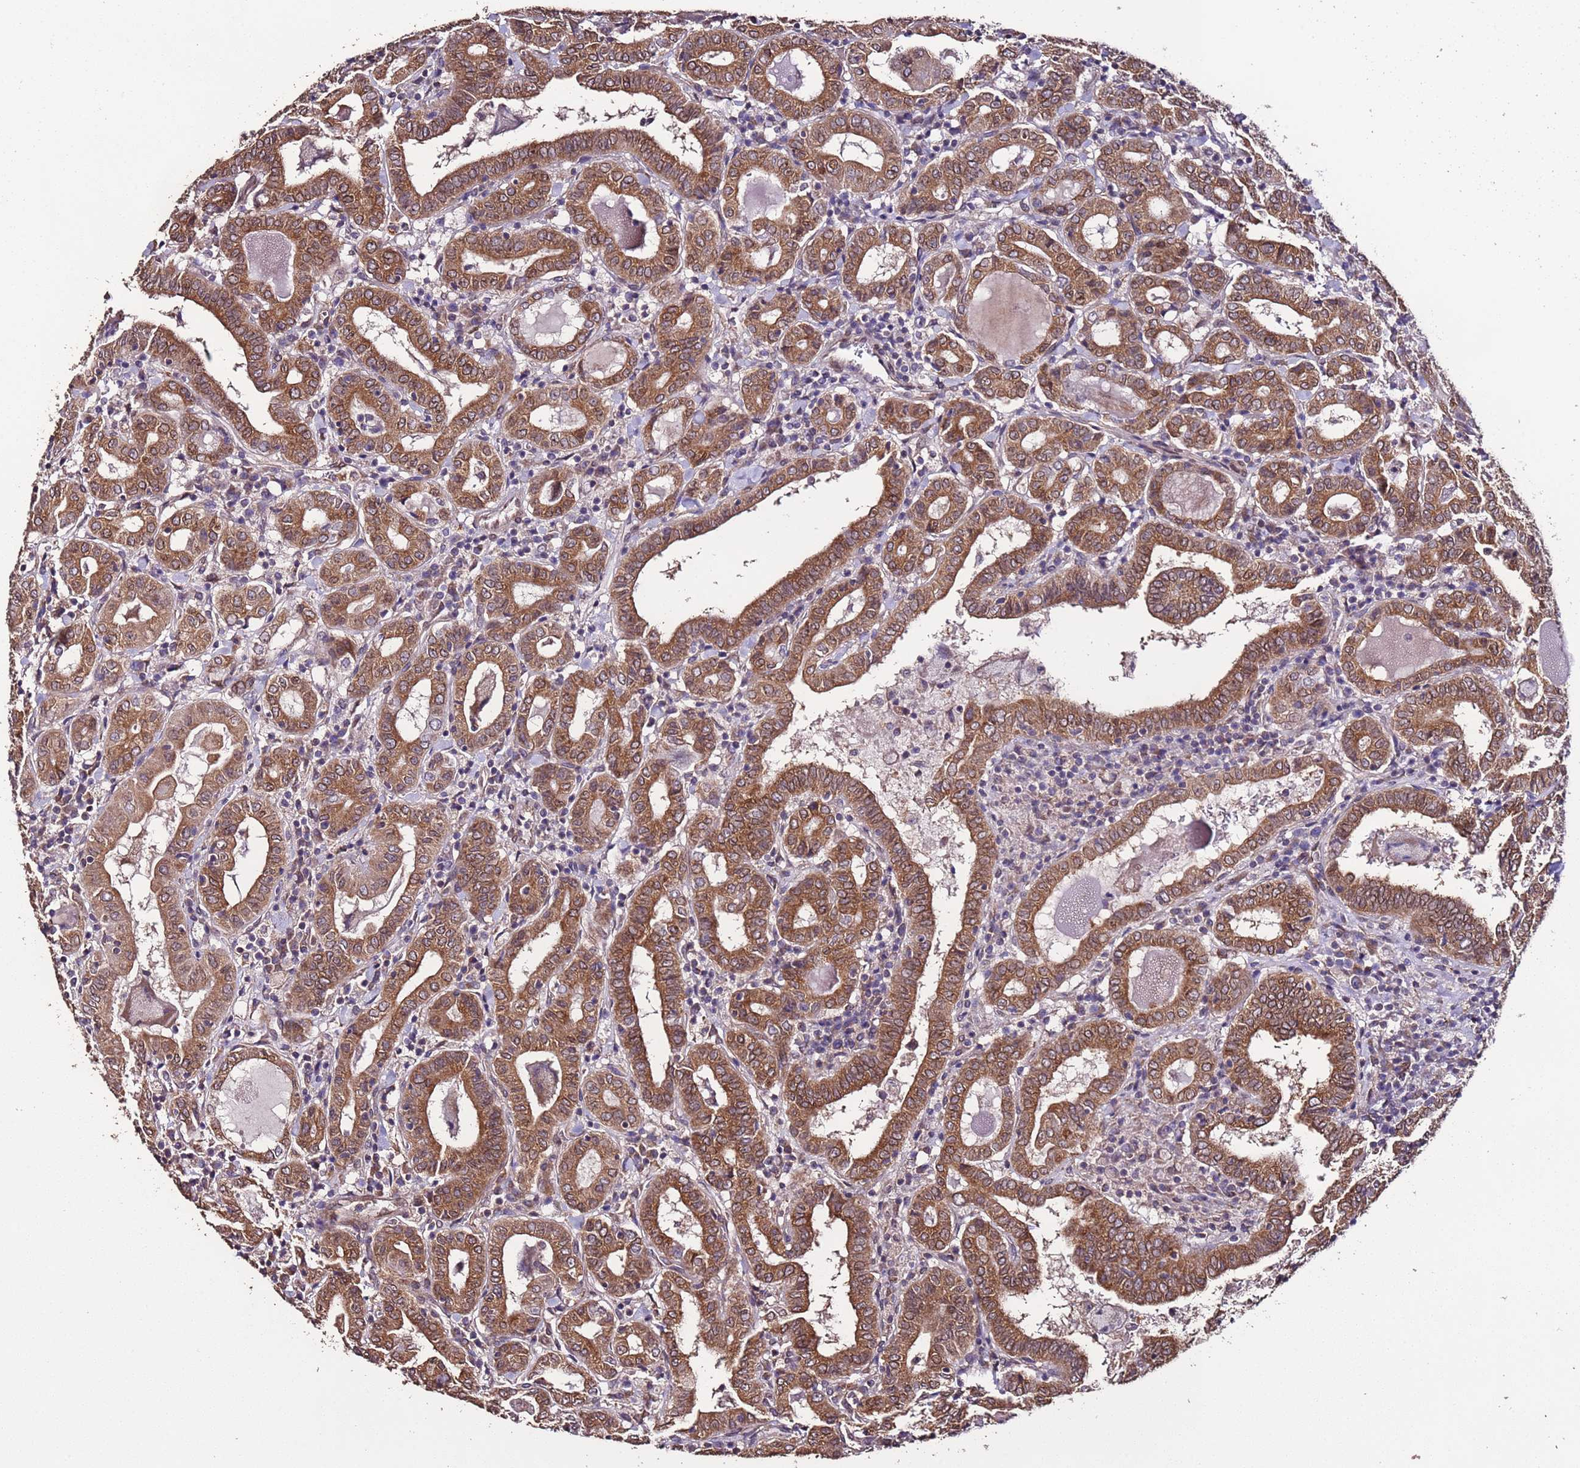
{"staining": {"intensity": "moderate", "quantity": ">75%", "location": "cytoplasmic/membranous"}, "tissue": "thyroid cancer", "cell_type": "Tumor cells", "image_type": "cancer", "snomed": [{"axis": "morphology", "description": "Papillary adenocarcinoma, NOS"}, {"axis": "topography", "description": "Thyroid gland"}], "caption": "Protein staining shows moderate cytoplasmic/membranous positivity in about >75% of tumor cells in thyroid cancer (papillary adenocarcinoma).", "gene": "SLC41A3", "patient": {"sex": "female", "age": 72}}